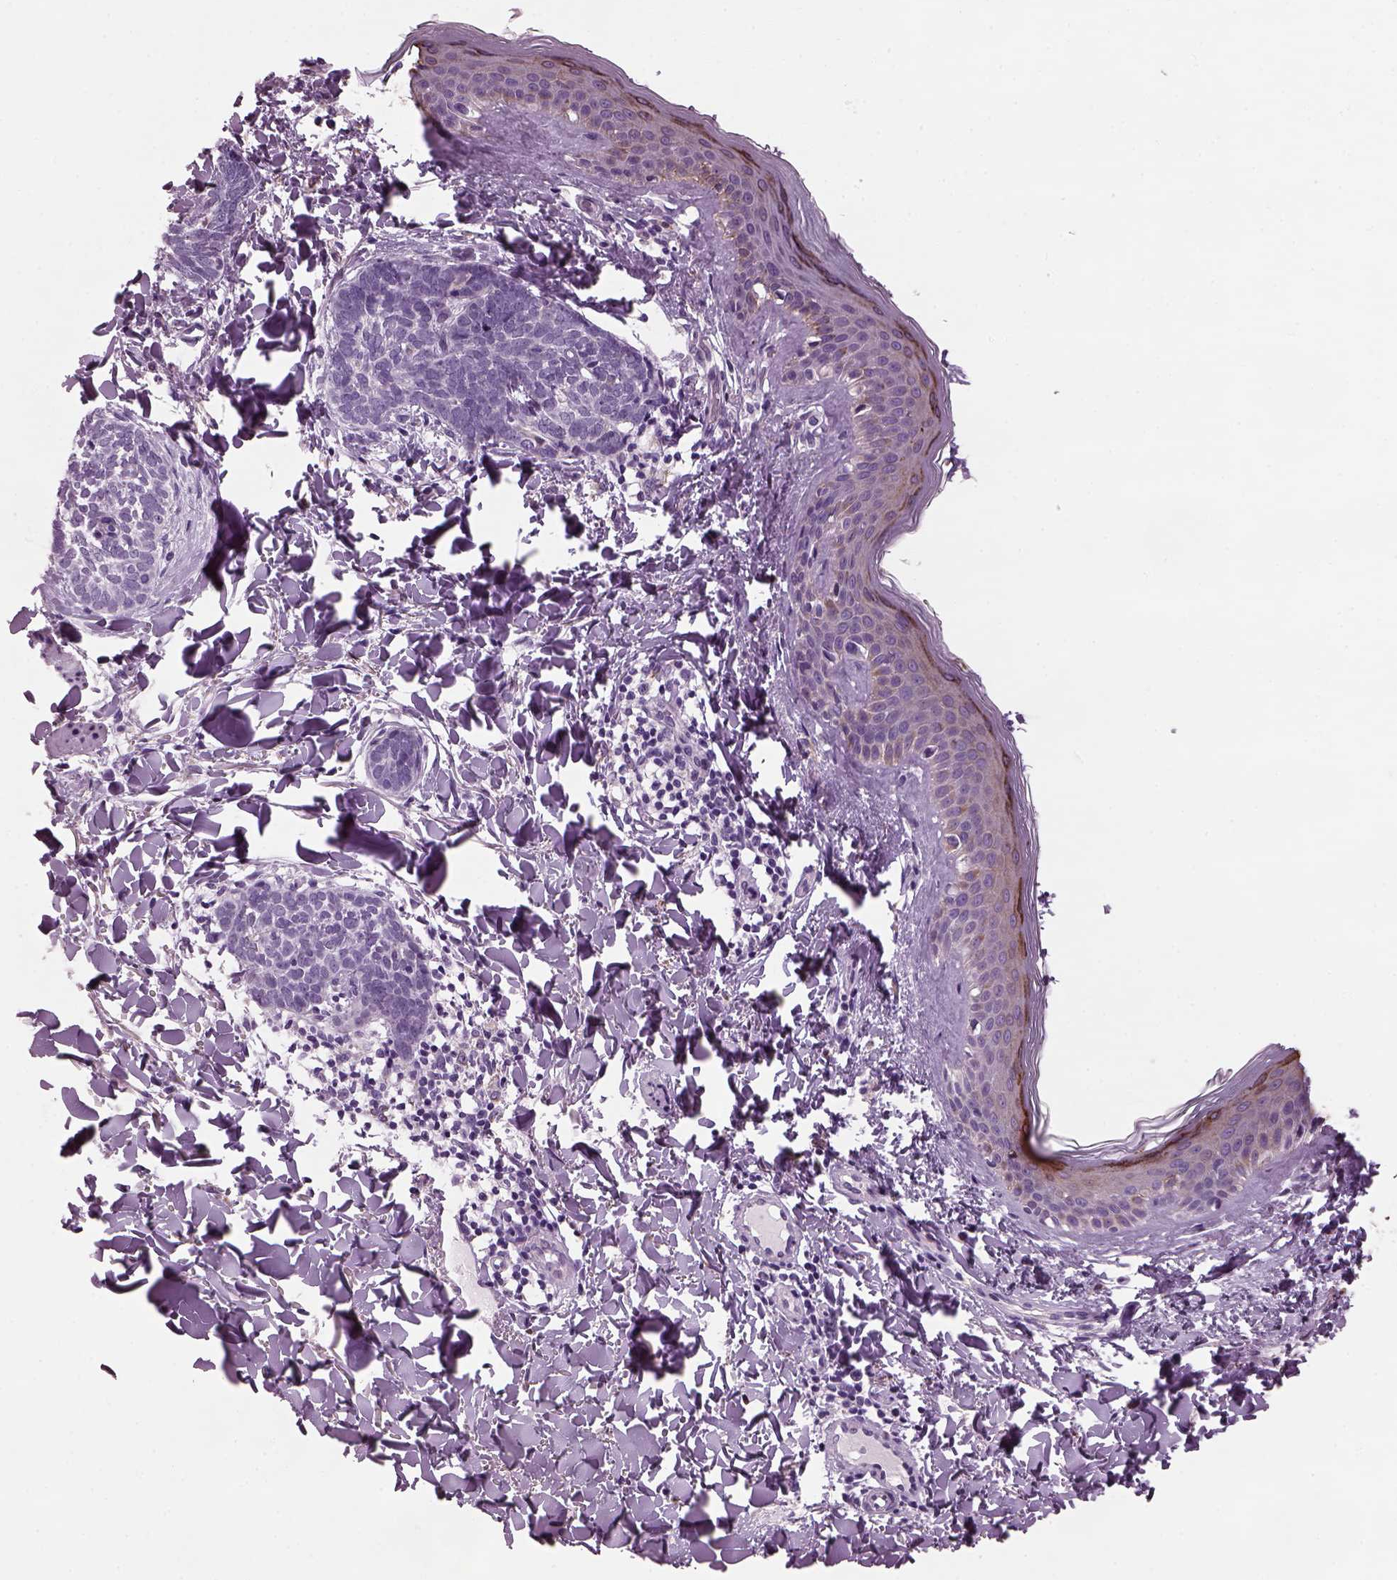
{"staining": {"intensity": "negative", "quantity": "none", "location": "none"}, "tissue": "skin cancer", "cell_type": "Tumor cells", "image_type": "cancer", "snomed": [{"axis": "morphology", "description": "Normal tissue, NOS"}, {"axis": "morphology", "description": "Basal cell carcinoma"}, {"axis": "topography", "description": "Skin"}], "caption": "Protein analysis of skin cancer (basal cell carcinoma) reveals no significant expression in tumor cells.", "gene": "PRR9", "patient": {"sex": "male", "age": 46}}